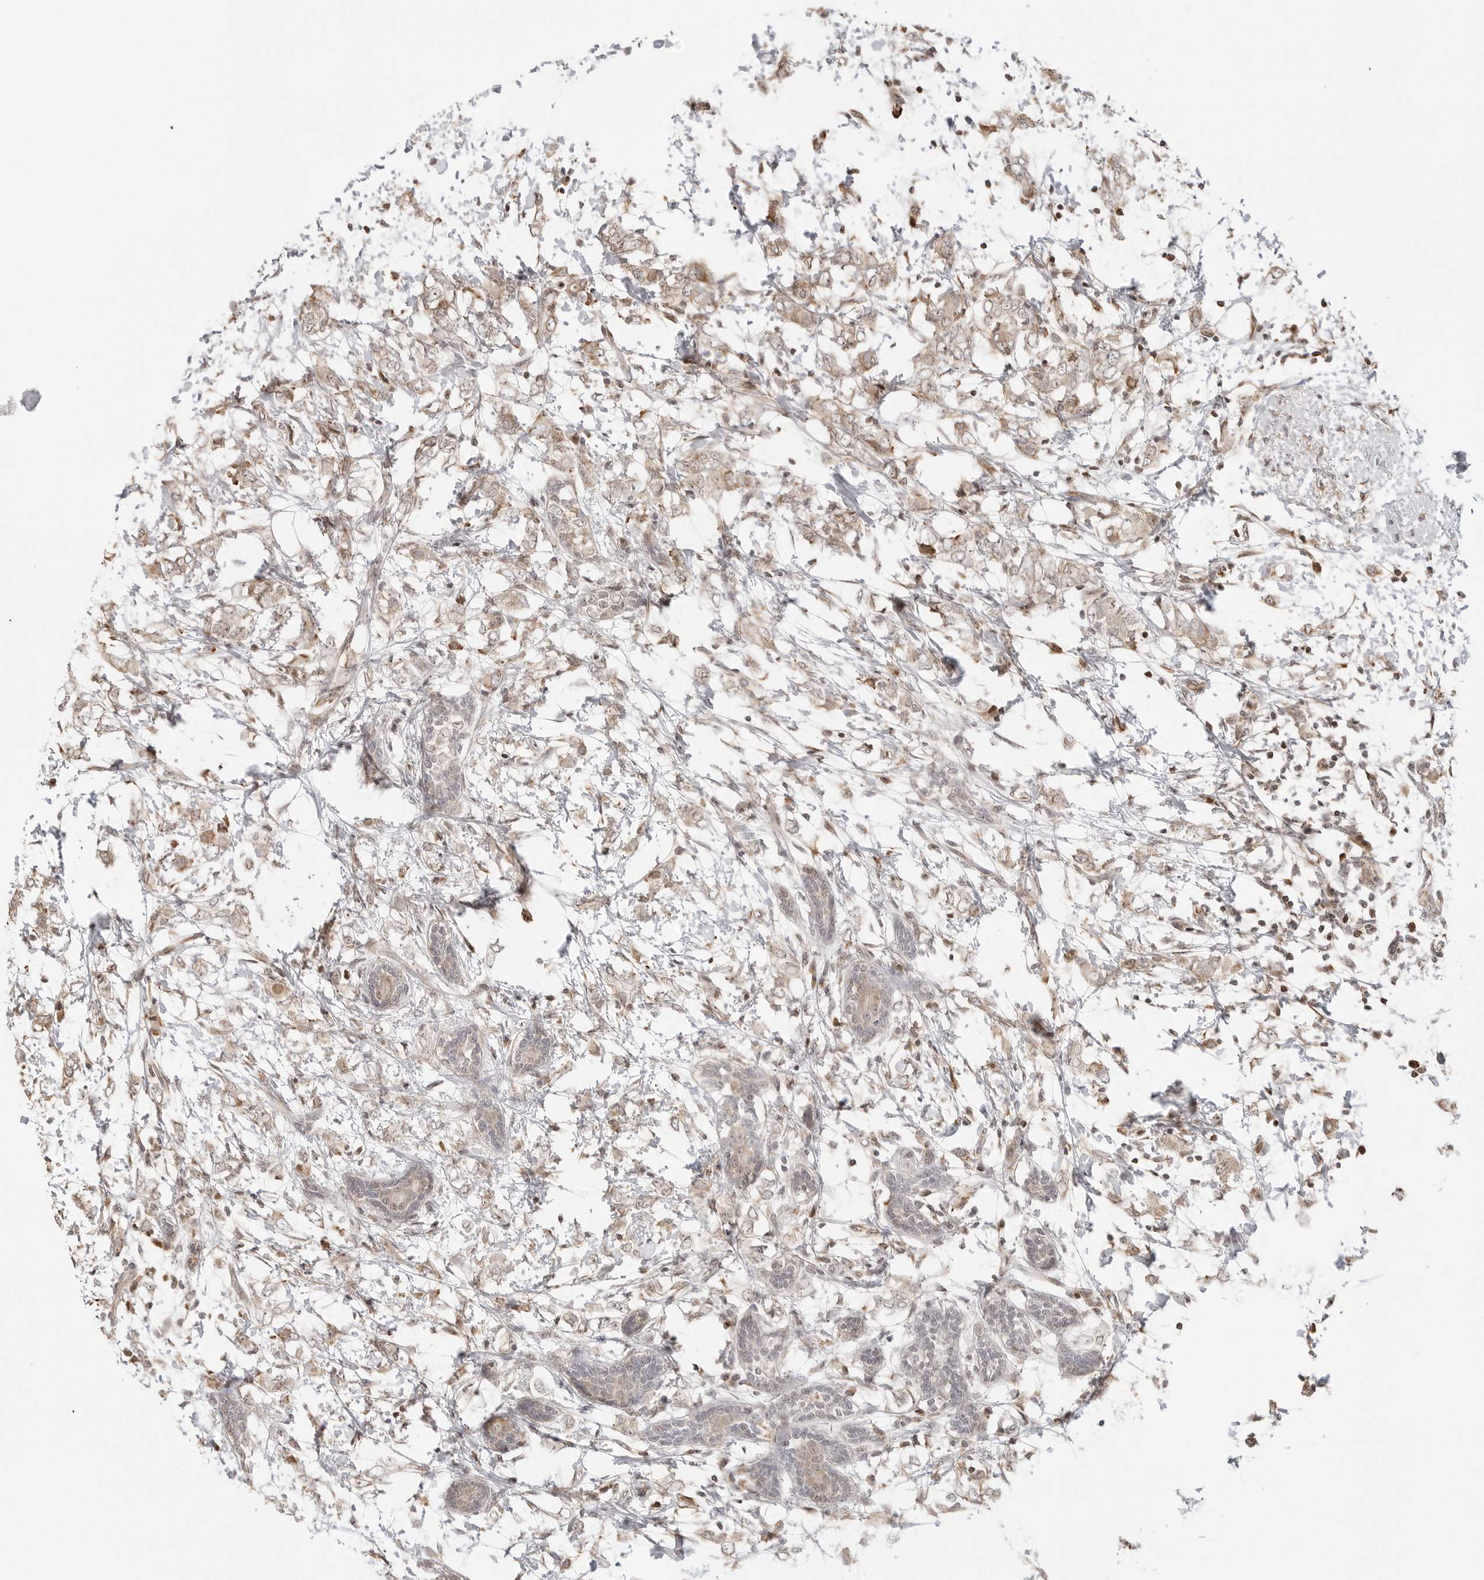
{"staining": {"intensity": "weak", "quantity": ">75%", "location": "cytoplasmic/membranous,nuclear"}, "tissue": "breast cancer", "cell_type": "Tumor cells", "image_type": "cancer", "snomed": [{"axis": "morphology", "description": "Normal tissue, NOS"}, {"axis": "morphology", "description": "Lobular carcinoma"}, {"axis": "topography", "description": "Breast"}], "caption": "Immunohistochemistry of human breast cancer demonstrates low levels of weak cytoplasmic/membranous and nuclear positivity in approximately >75% of tumor cells.", "gene": "FKBP14", "patient": {"sex": "female", "age": 47}}